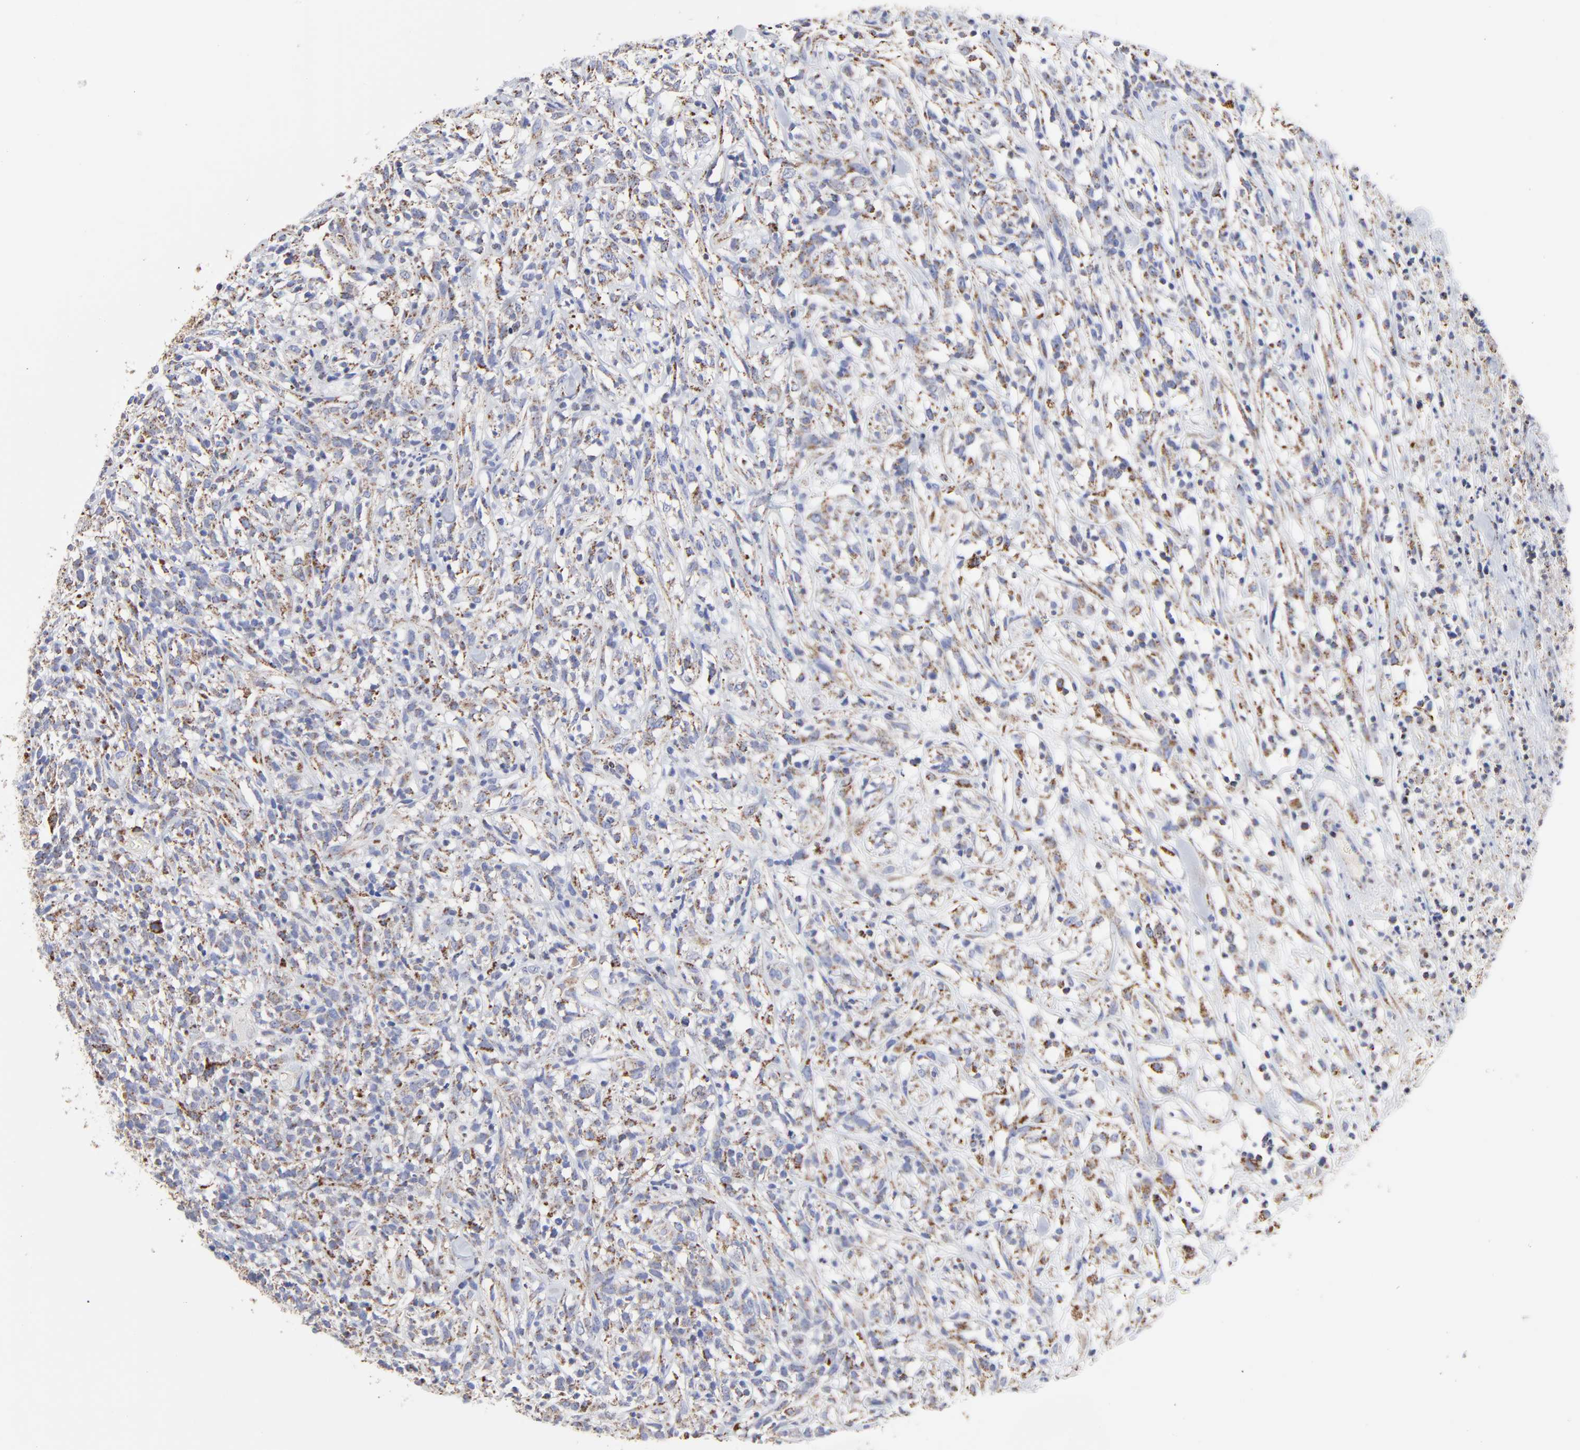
{"staining": {"intensity": "moderate", "quantity": "<25%", "location": "cytoplasmic/membranous"}, "tissue": "lymphoma", "cell_type": "Tumor cells", "image_type": "cancer", "snomed": [{"axis": "morphology", "description": "Malignant lymphoma, non-Hodgkin's type, High grade"}, {"axis": "topography", "description": "Lymph node"}], "caption": "IHC histopathology image of human lymphoma stained for a protein (brown), which demonstrates low levels of moderate cytoplasmic/membranous expression in about <25% of tumor cells.", "gene": "PINK1", "patient": {"sex": "female", "age": 73}}